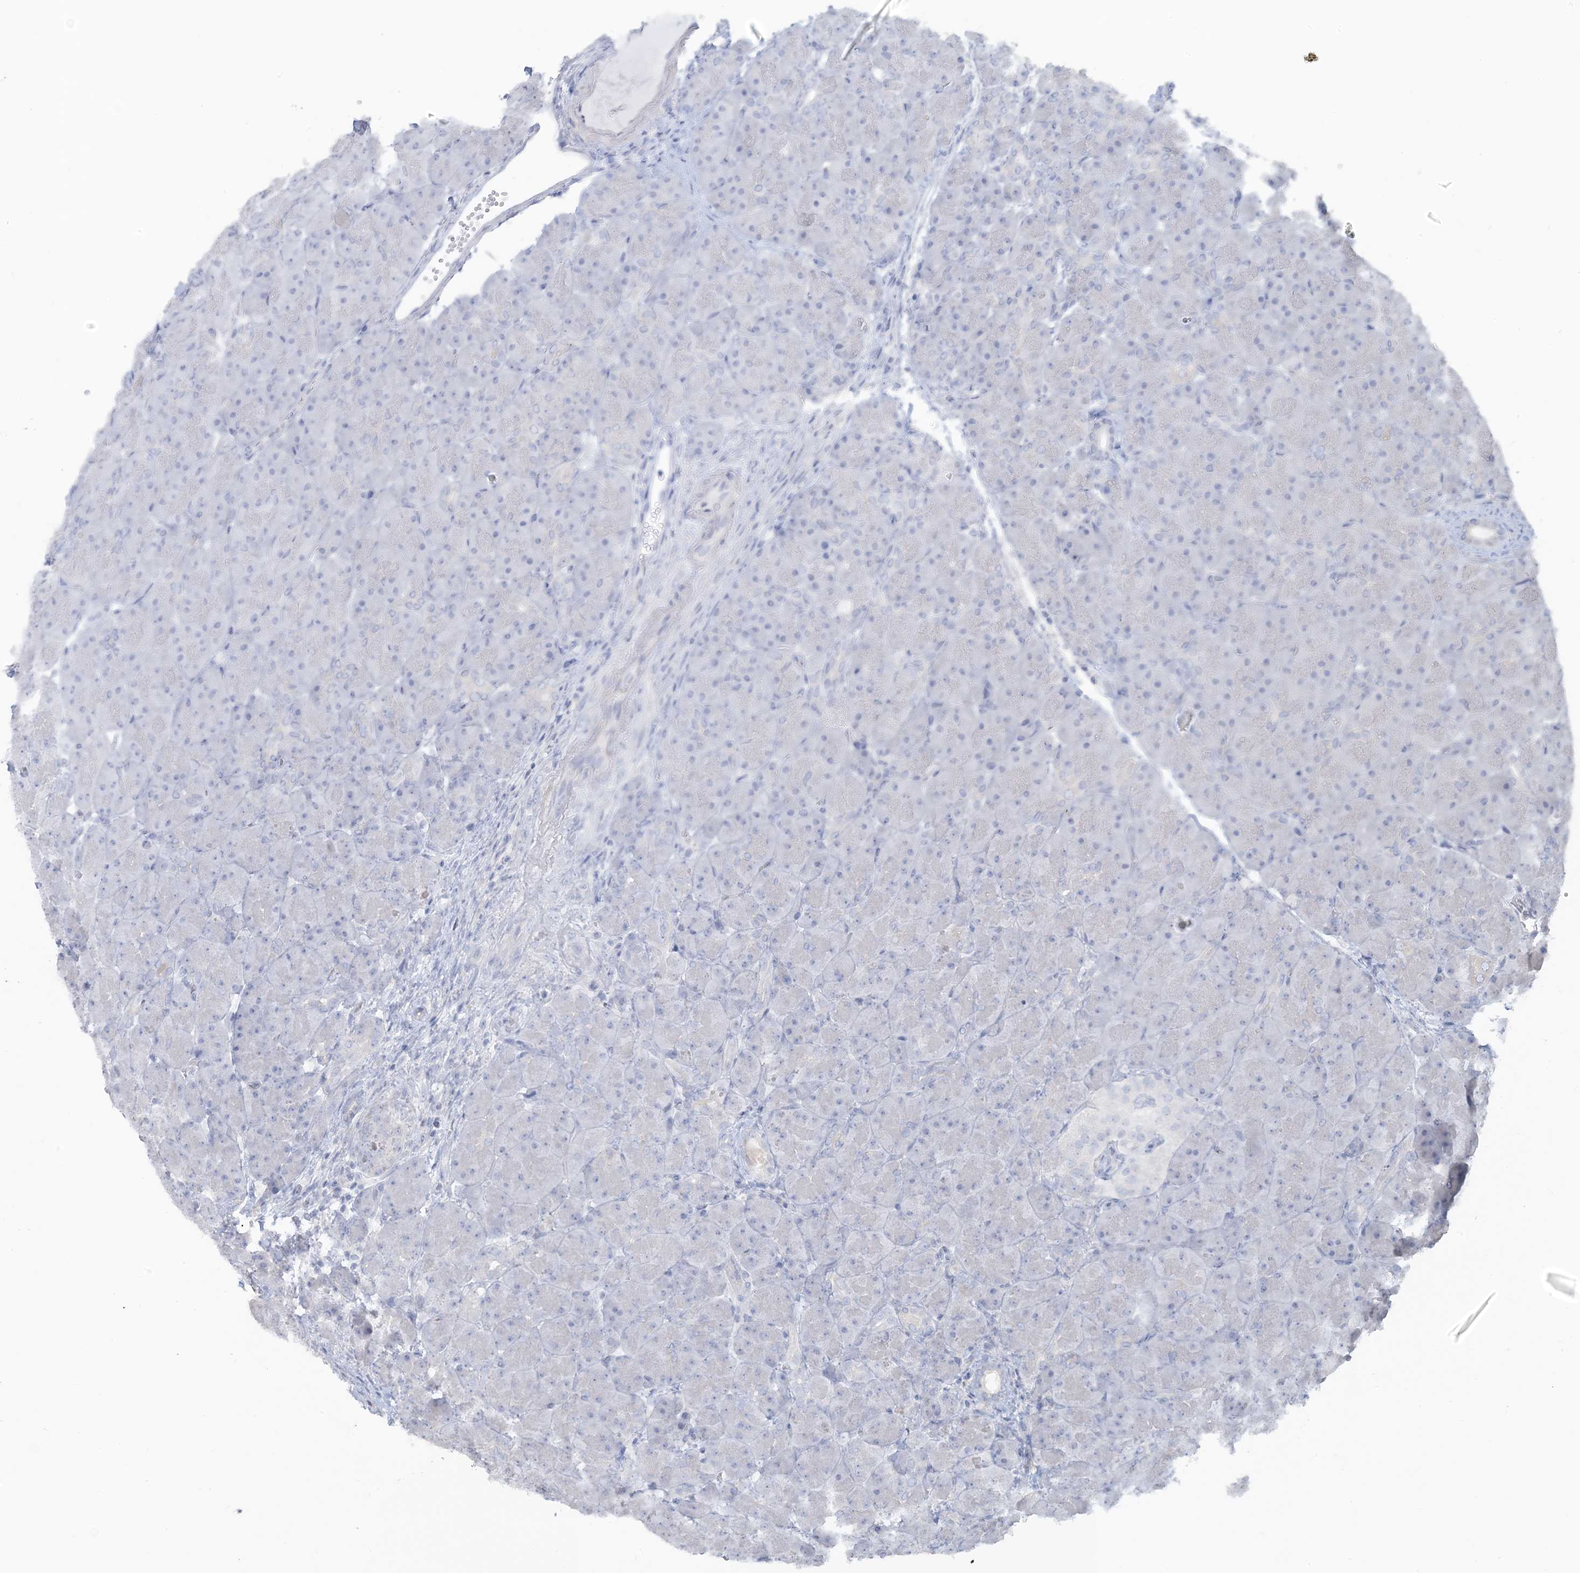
{"staining": {"intensity": "negative", "quantity": "none", "location": "none"}, "tissue": "pancreas", "cell_type": "Exocrine glandular cells", "image_type": "normal", "snomed": [{"axis": "morphology", "description": "Normal tissue, NOS"}, {"axis": "topography", "description": "Pancreas"}], "caption": "Histopathology image shows no protein positivity in exocrine glandular cells of benign pancreas. Nuclei are stained in blue.", "gene": "NPHS2", "patient": {"sex": "male", "age": 66}}